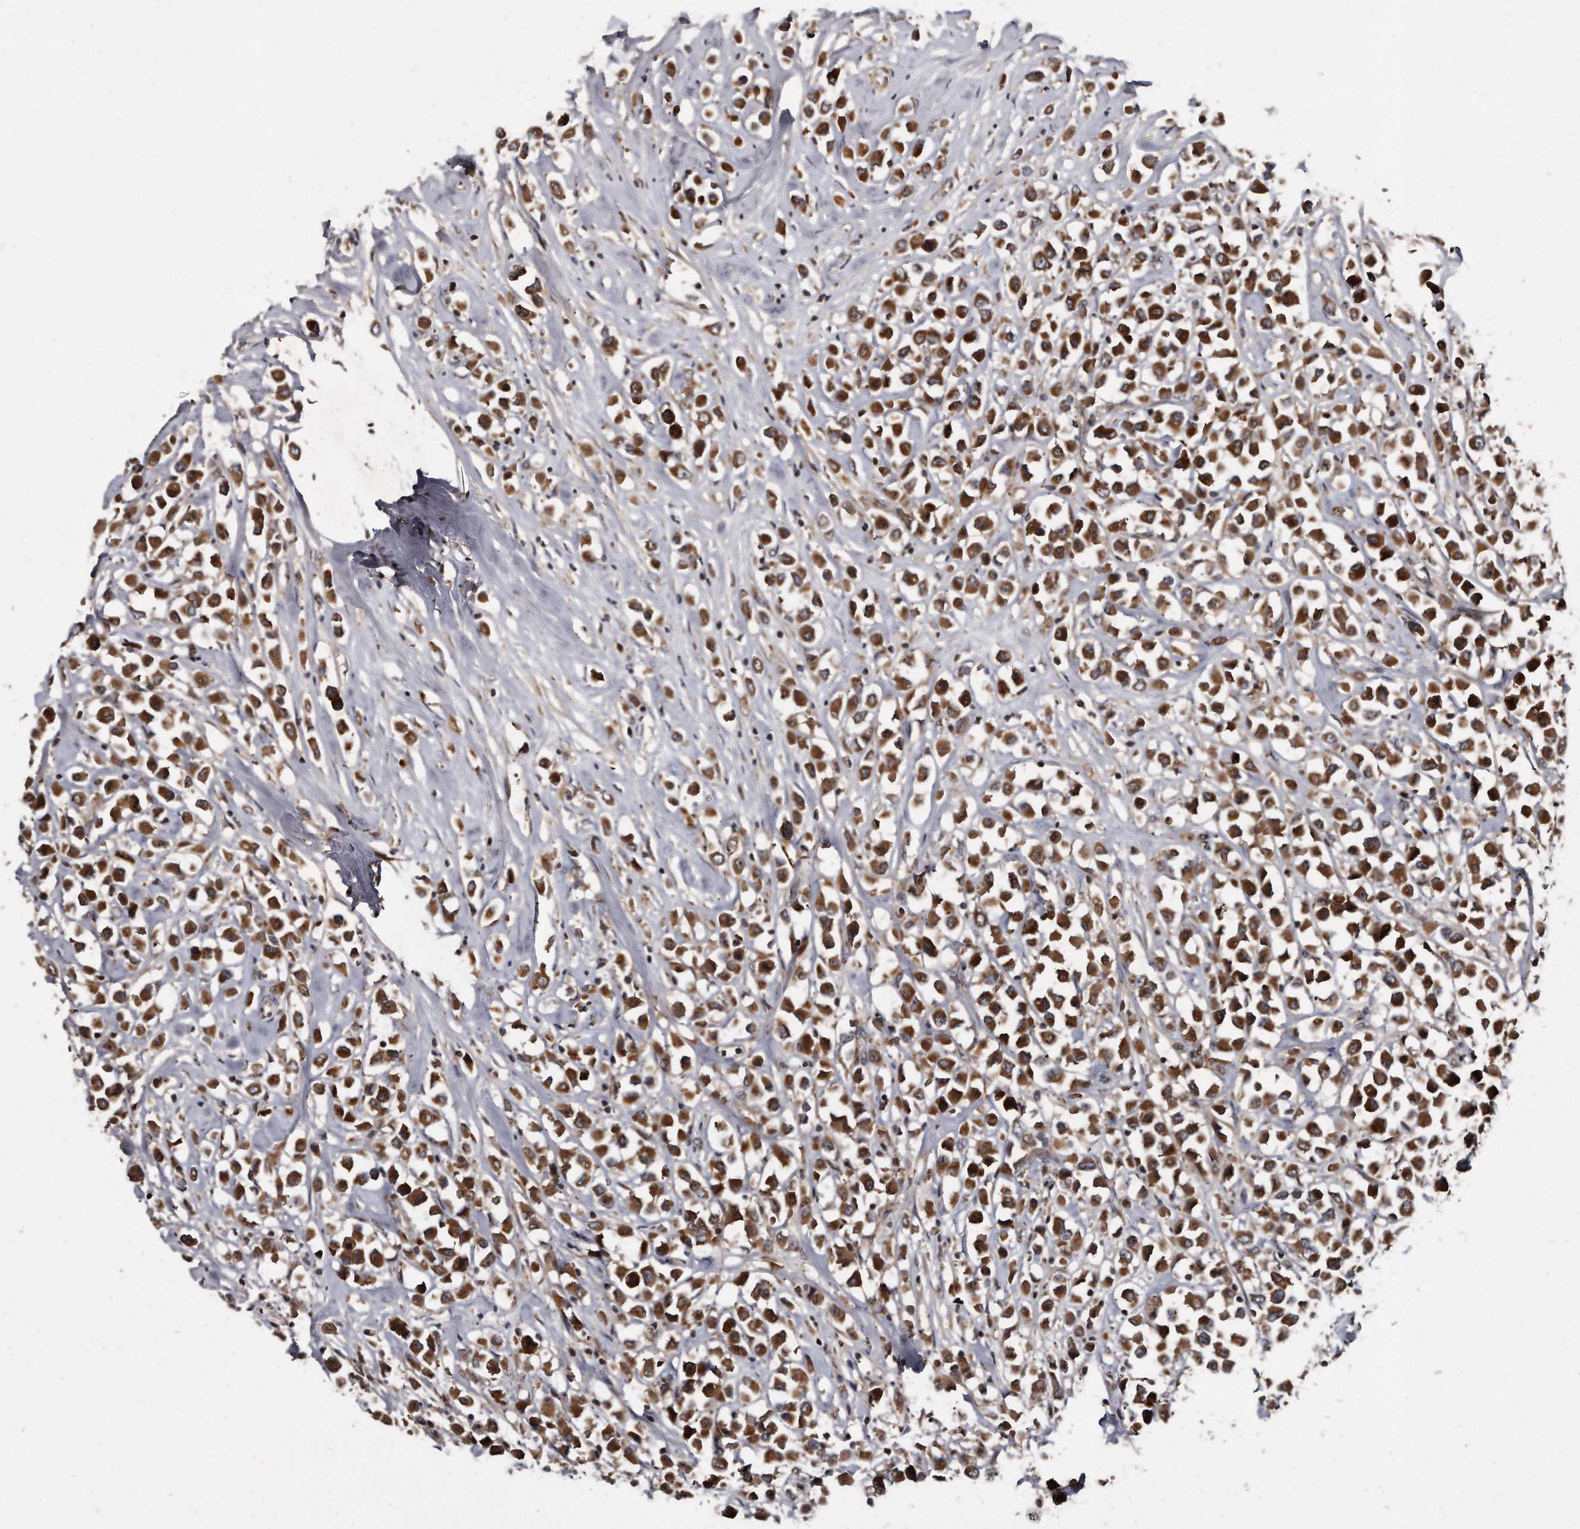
{"staining": {"intensity": "strong", "quantity": ">75%", "location": "cytoplasmic/membranous"}, "tissue": "breast cancer", "cell_type": "Tumor cells", "image_type": "cancer", "snomed": [{"axis": "morphology", "description": "Duct carcinoma"}, {"axis": "topography", "description": "Breast"}], "caption": "Breast intraductal carcinoma stained with DAB IHC shows high levels of strong cytoplasmic/membranous staining in approximately >75% of tumor cells.", "gene": "FAM136A", "patient": {"sex": "female", "age": 61}}